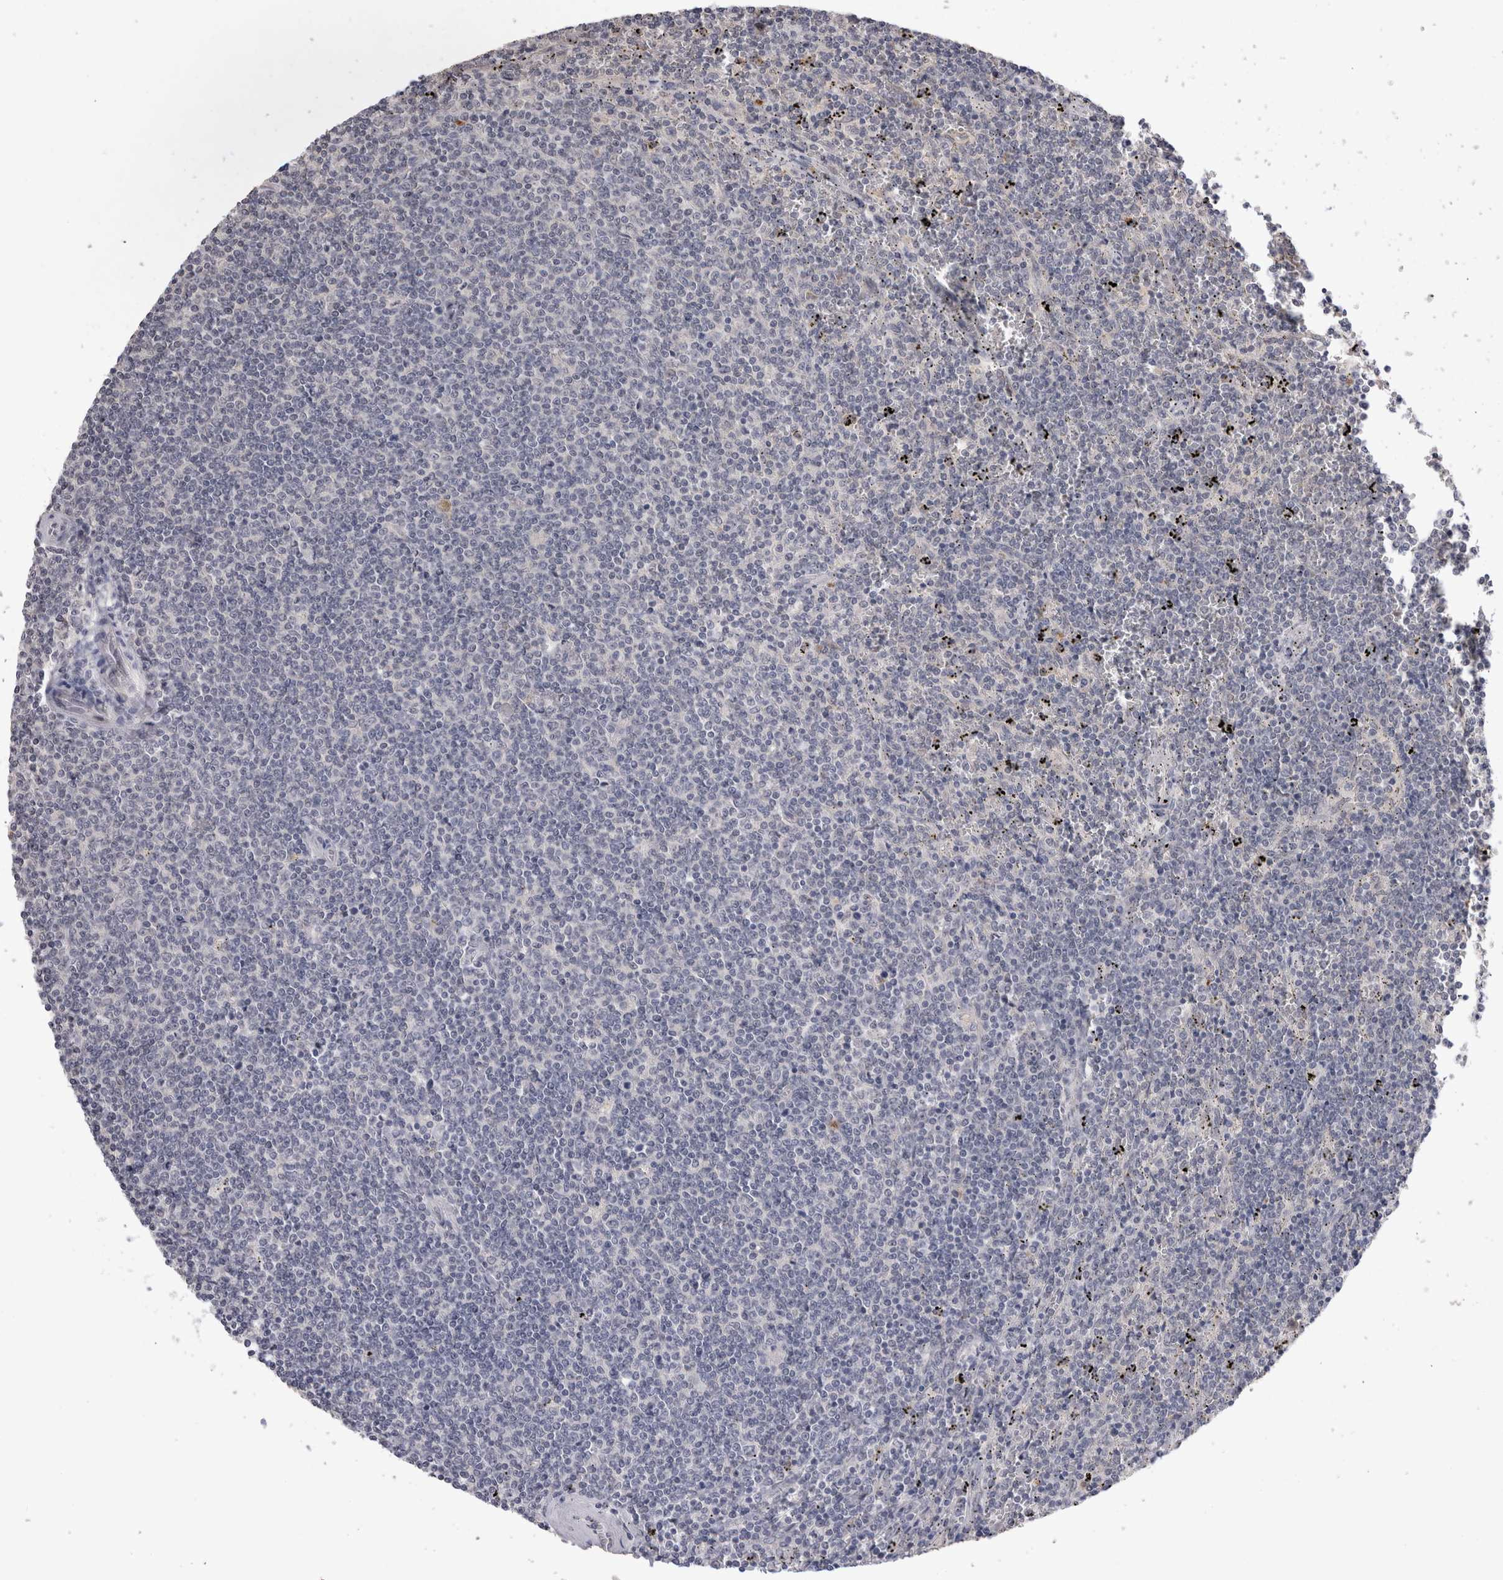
{"staining": {"intensity": "negative", "quantity": "none", "location": "none"}, "tissue": "lymphoma", "cell_type": "Tumor cells", "image_type": "cancer", "snomed": [{"axis": "morphology", "description": "Malignant lymphoma, non-Hodgkin's type, Low grade"}, {"axis": "topography", "description": "Spleen"}], "caption": "Tumor cells are negative for protein expression in human low-grade malignant lymphoma, non-Hodgkin's type.", "gene": "VSIG4", "patient": {"sex": "female", "age": 50}}